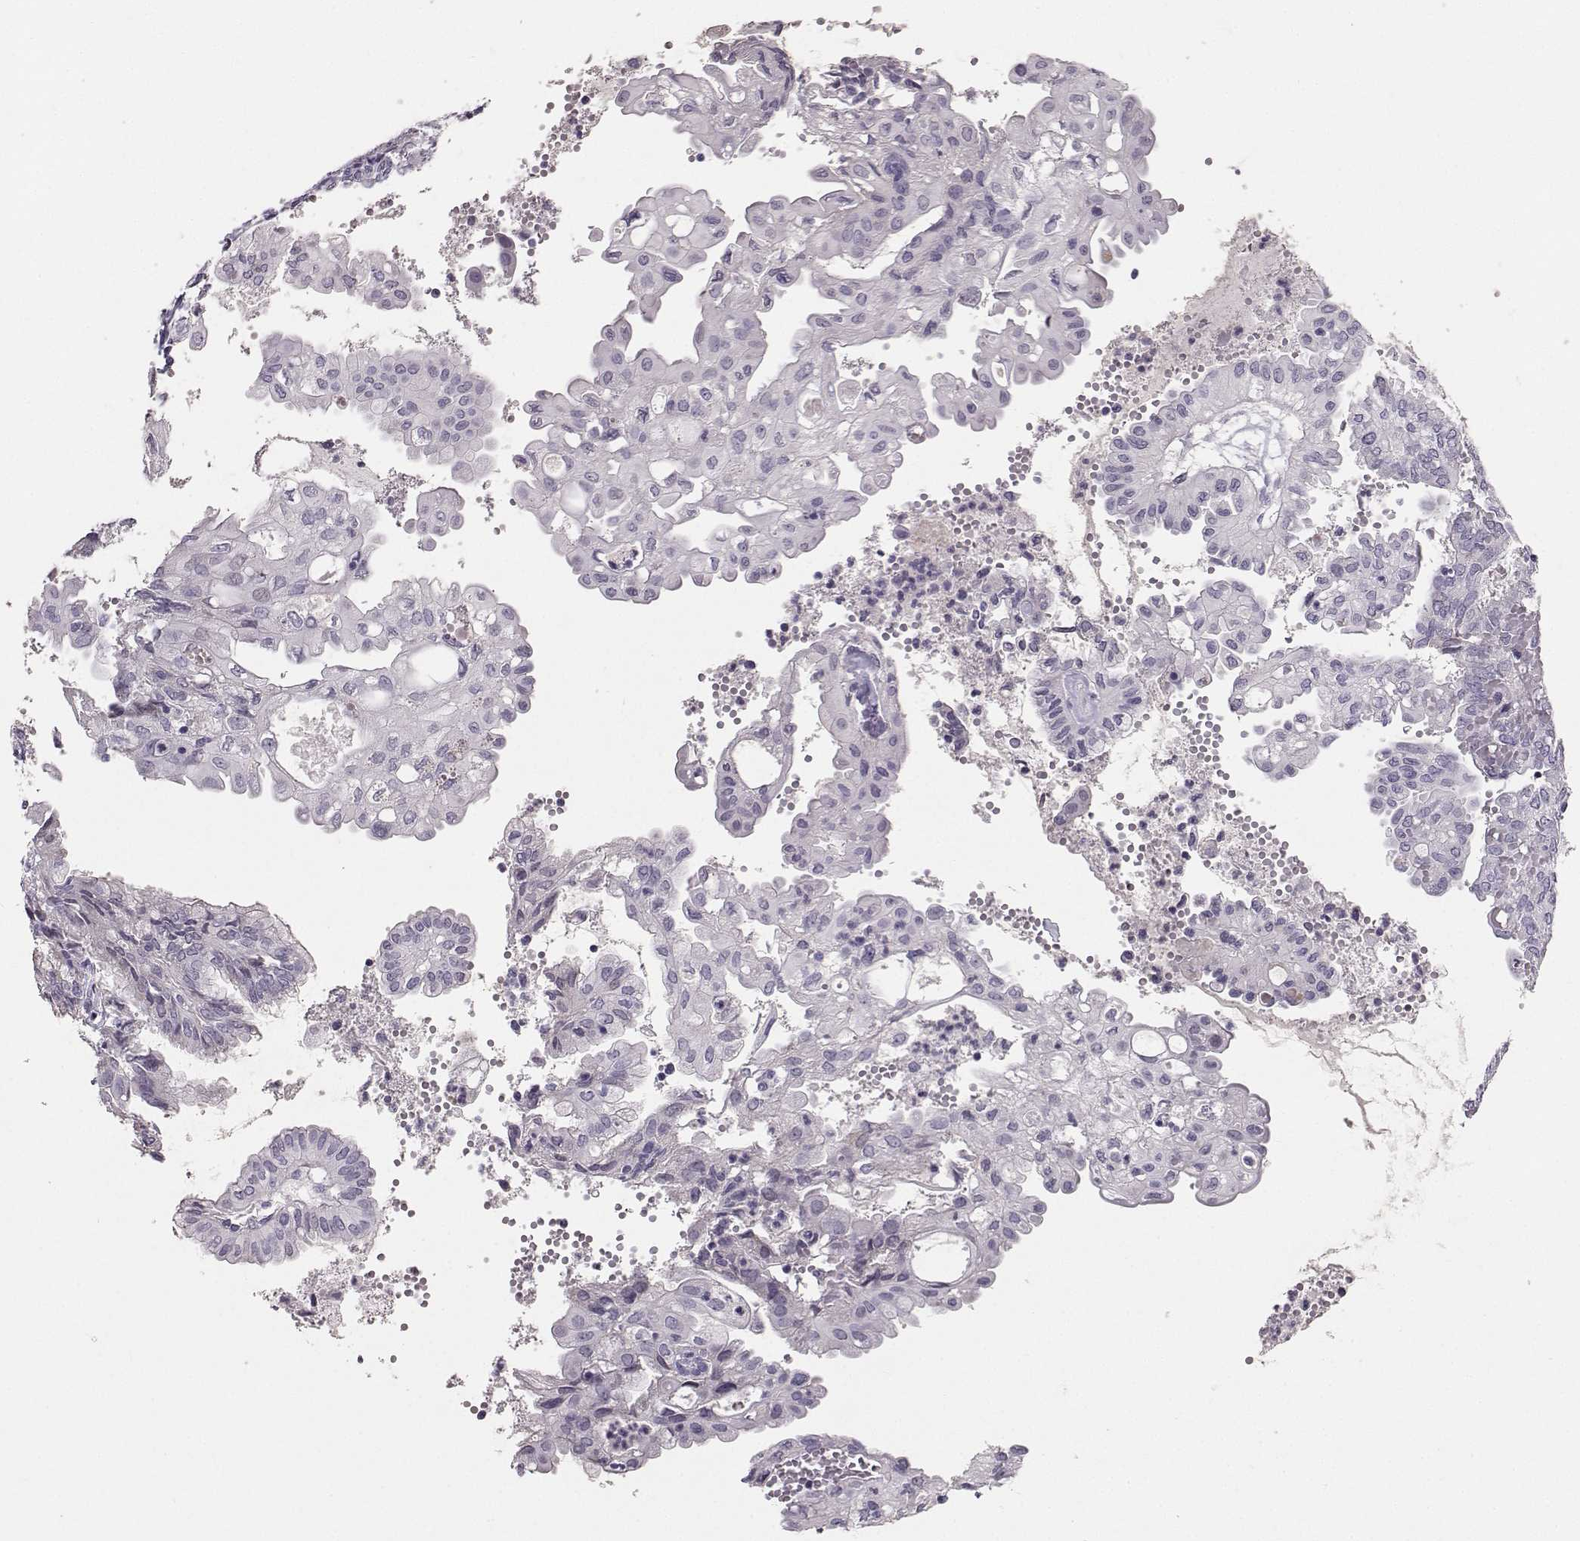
{"staining": {"intensity": "negative", "quantity": "none", "location": "none"}, "tissue": "endometrial cancer", "cell_type": "Tumor cells", "image_type": "cancer", "snomed": [{"axis": "morphology", "description": "Adenocarcinoma, NOS"}, {"axis": "topography", "description": "Endometrium"}], "caption": "The image shows no significant positivity in tumor cells of endometrial cancer. Brightfield microscopy of immunohistochemistry stained with DAB (3,3'-diaminobenzidine) (brown) and hematoxylin (blue), captured at high magnification.", "gene": "PKP2", "patient": {"sex": "female", "age": 68}}